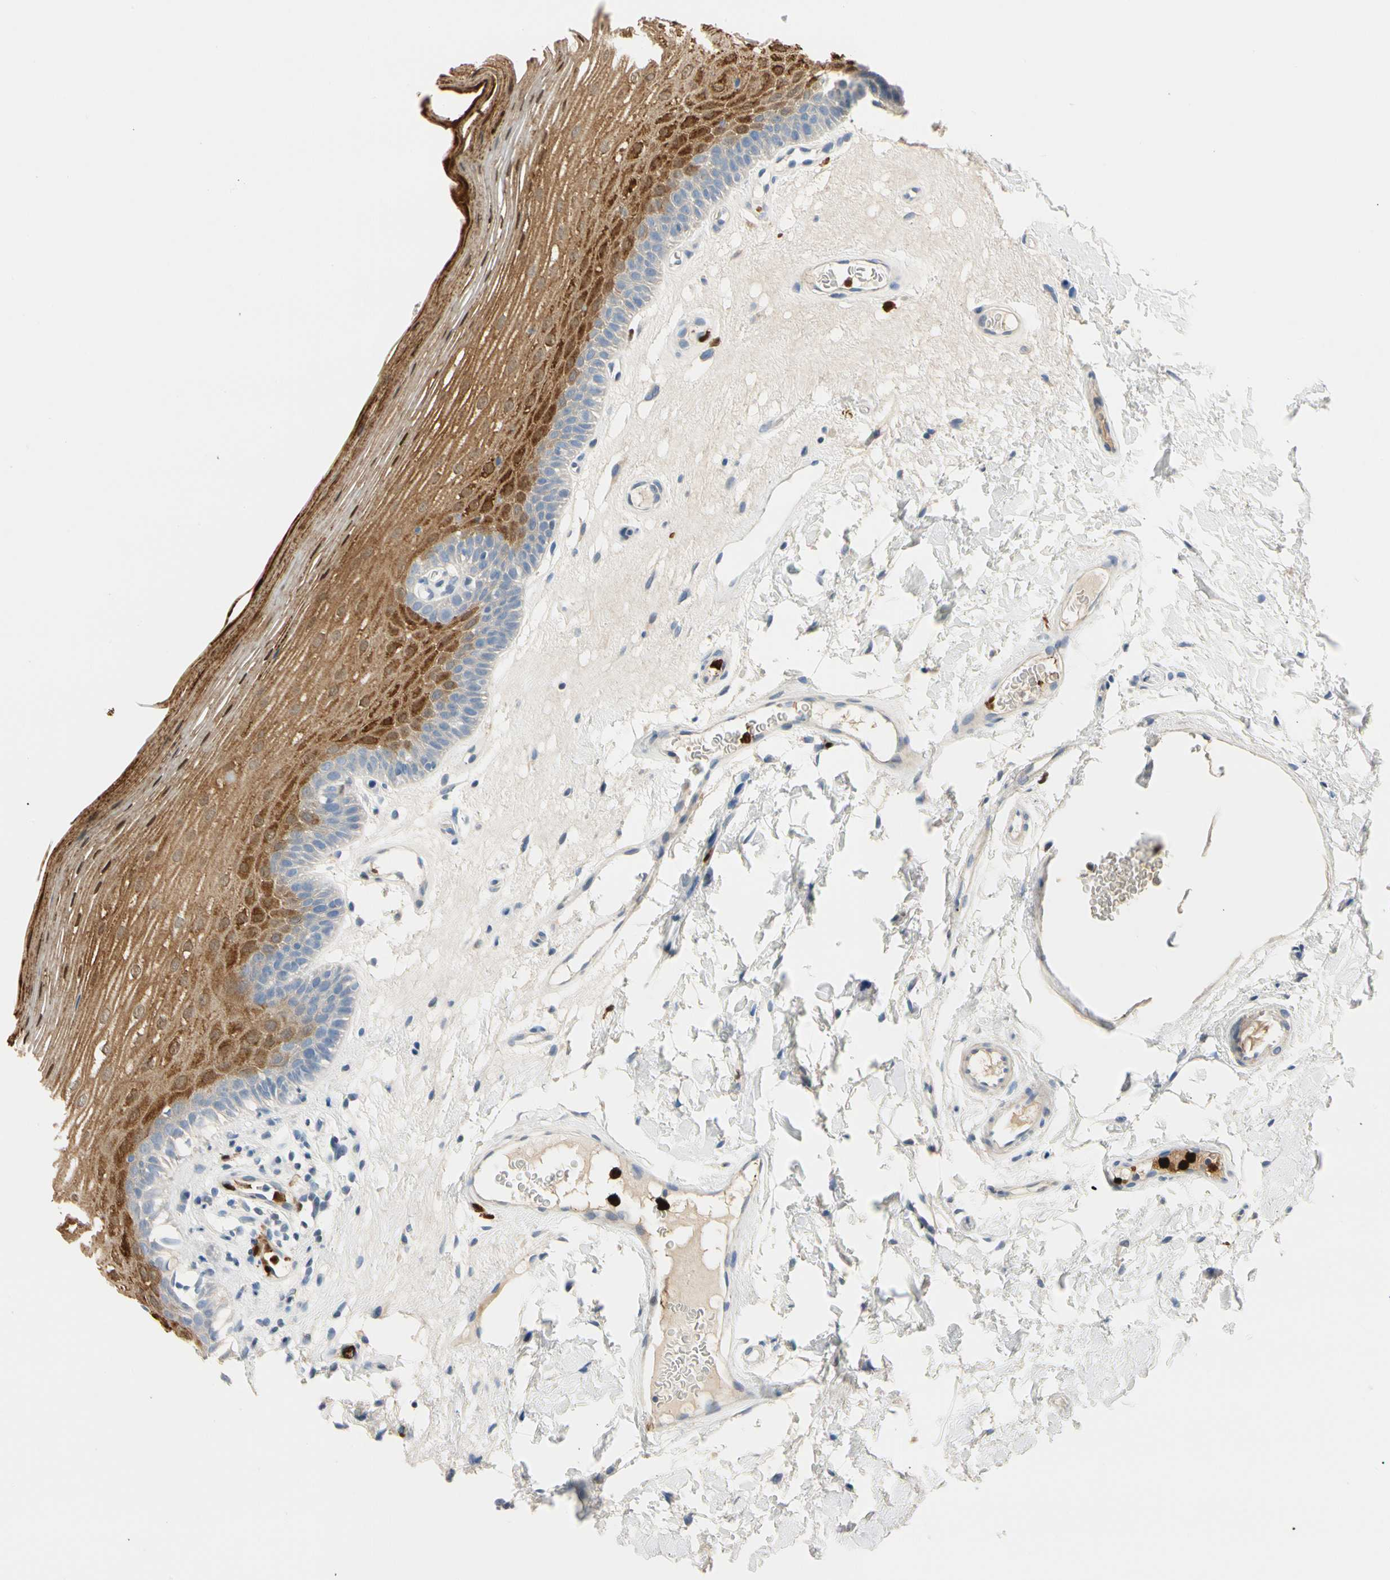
{"staining": {"intensity": "strong", "quantity": "25%-75%", "location": "cytoplasmic/membranous"}, "tissue": "oral mucosa", "cell_type": "Squamous epithelial cells", "image_type": "normal", "snomed": [{"axis": "morphology", "description": "Normal tissue, NOS"}, {"axis": "morphology", "description": "Squamous cell carcinoma, NOS"}, {"axis": "topography", "description": "Skeletal muscle"}, {"axis": "topography", "description": "Oral tissue"}], "caption": "Protein staining demonstrates strong cytoplasmic/membranous staining in about 25%-75% of squamous epithelial cells in normal oral mucosa.", "gene": "TRAF5", "patient": {"sex": "male", "age": 71}}